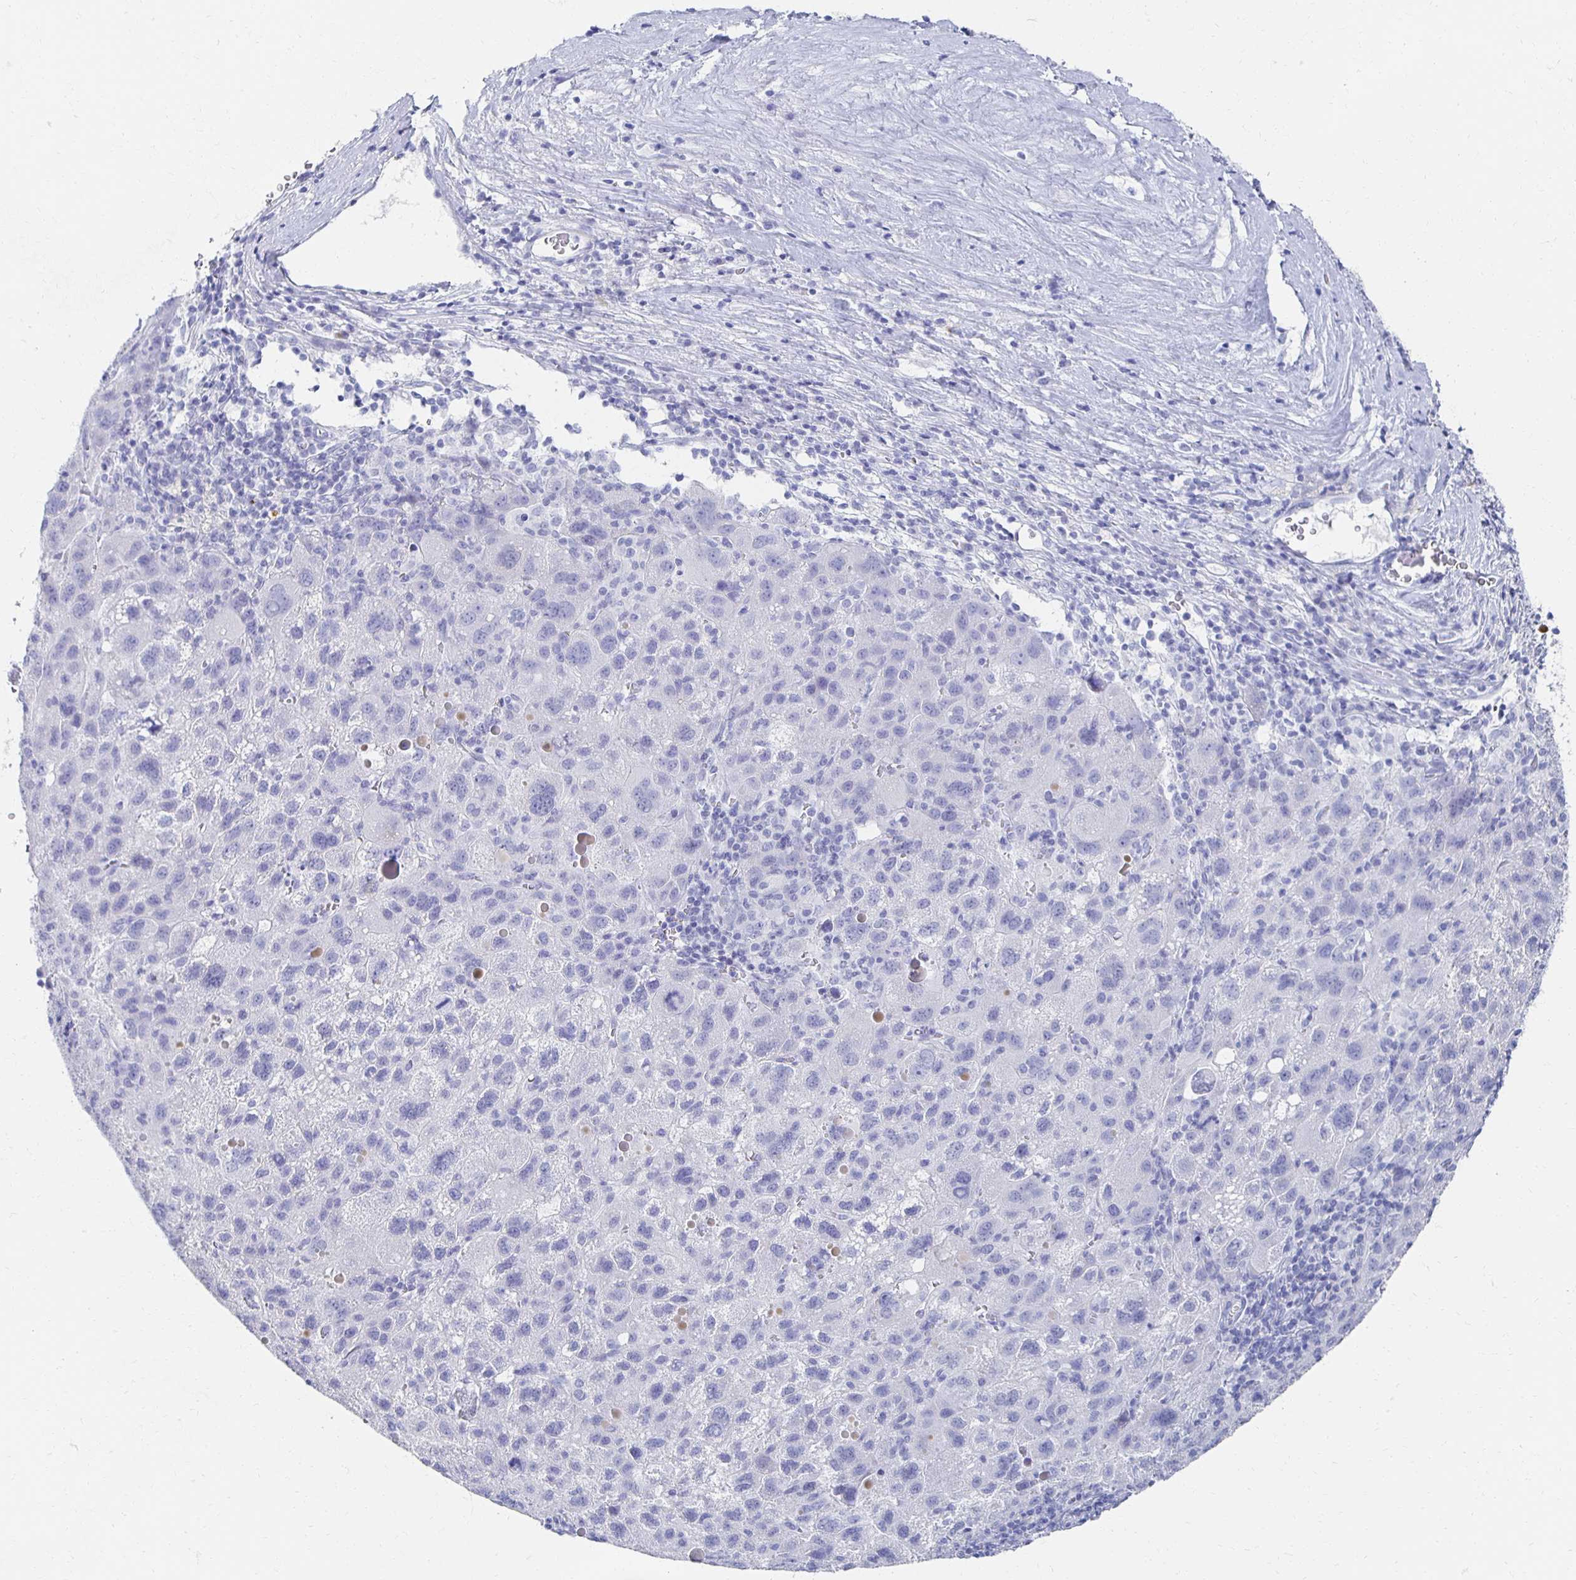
{"staining": {"intensity": "negative", "quantity": "none", "location": "none"}, "tissue": "liver cancer", "cell_type": "Tumor cells", "image_type": "cancer", "snomed": [{"axis": "morphology", "description": "Carcinoma, Hepatocellular, NOS"}, {"axis": "topography", "description": "Liver"}], "caption": "Liver hepatocellular carcinoma stained for a protein using IHC displays no positivity tumor cells.", "gene": "PRDM7", "patient": {"sex": "female", "age": 77}}